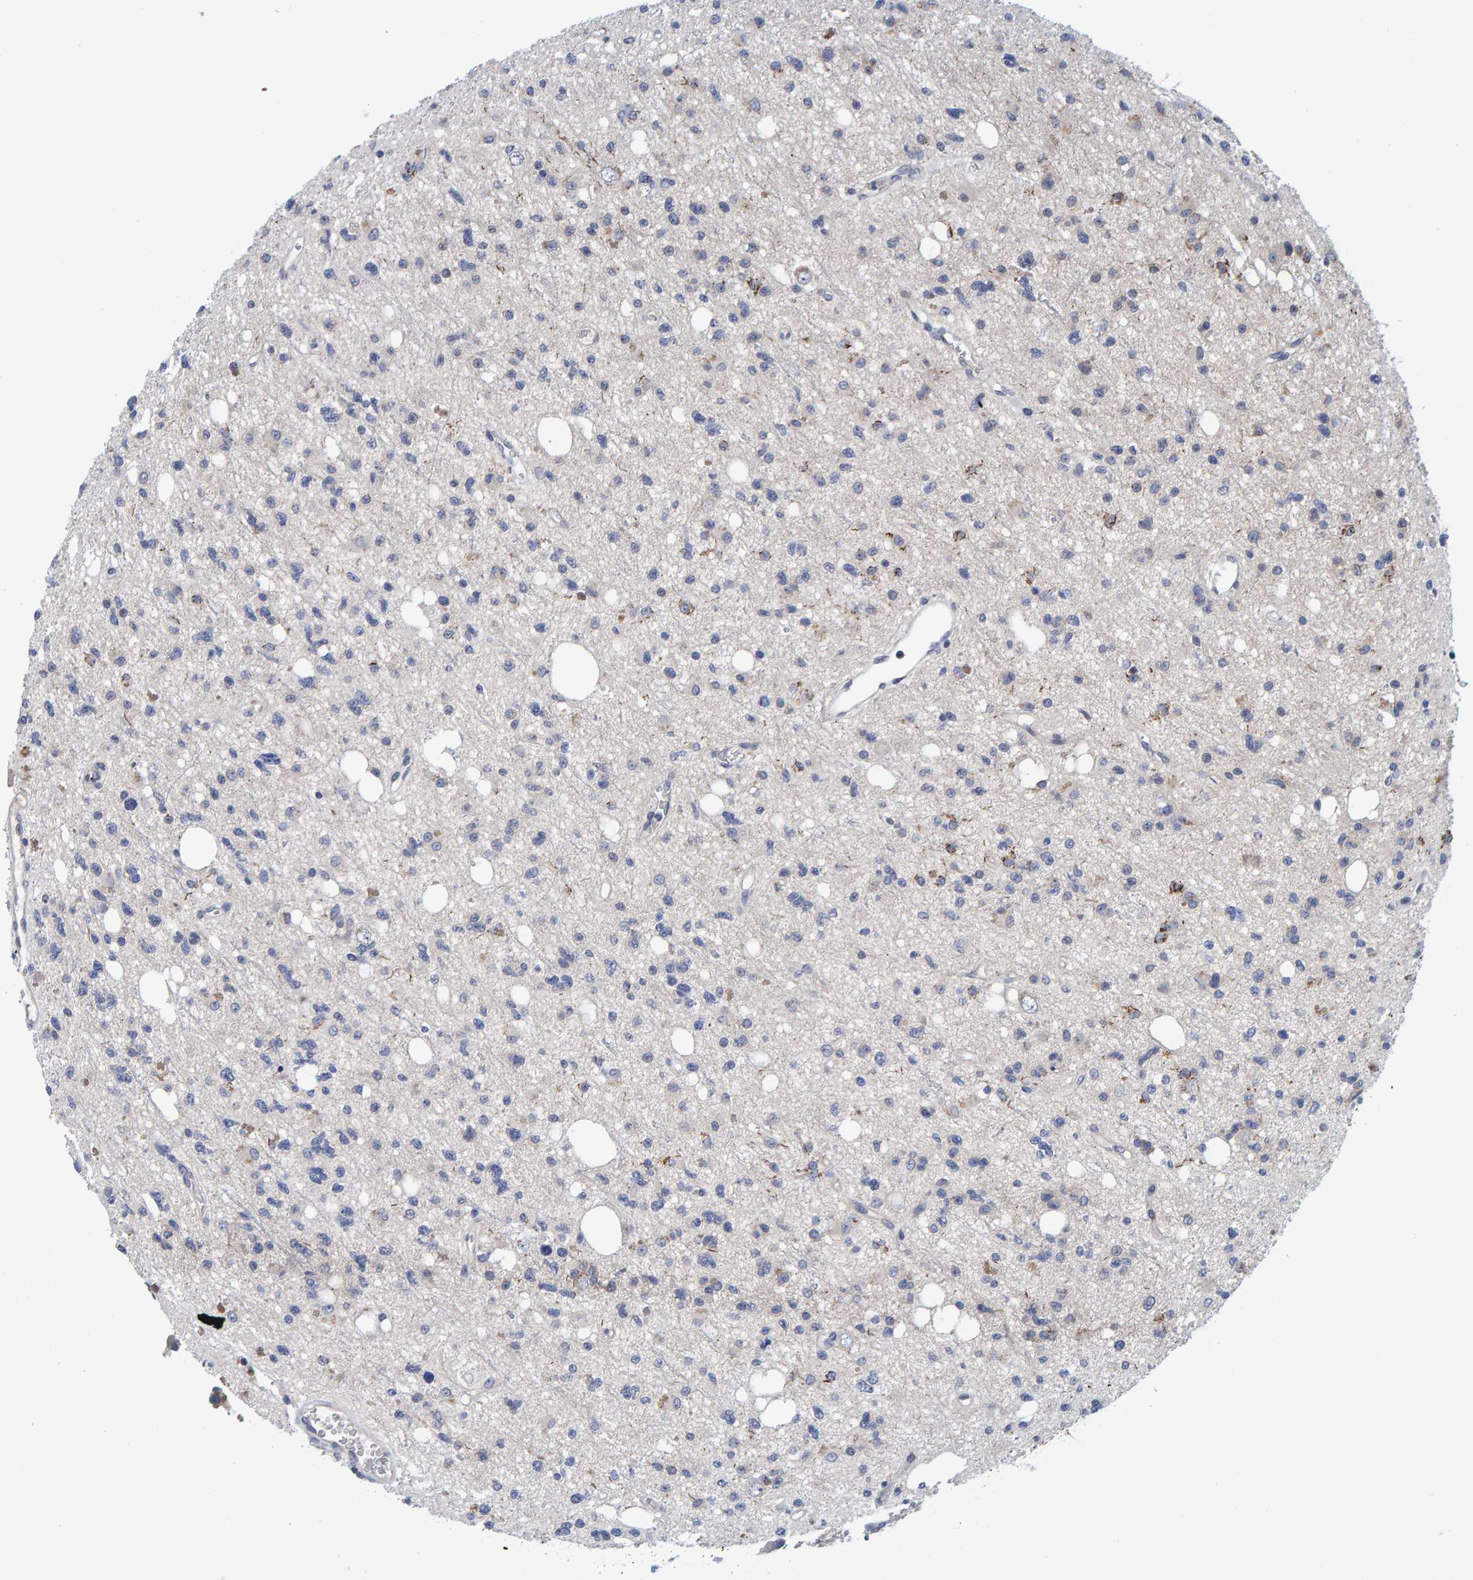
{"staining": {"intensity": "negative", "quantity": "none", "location": "none"}, "tissue": "glioma", "cell_type": "Tumor cells", "image_type": "cancer", "snomed": [{"axis": "morphology", "description": "Glioma, malignant, High grade"}, {"axis": "topography", "description": "Brain"}], "caption": "A histopathology image of malignant glioma (high-grade) stained for a protein displays no brown staining in tumor cells.", "gene": "ZNF77", "patient": {"sex": "female", "age": 62}}